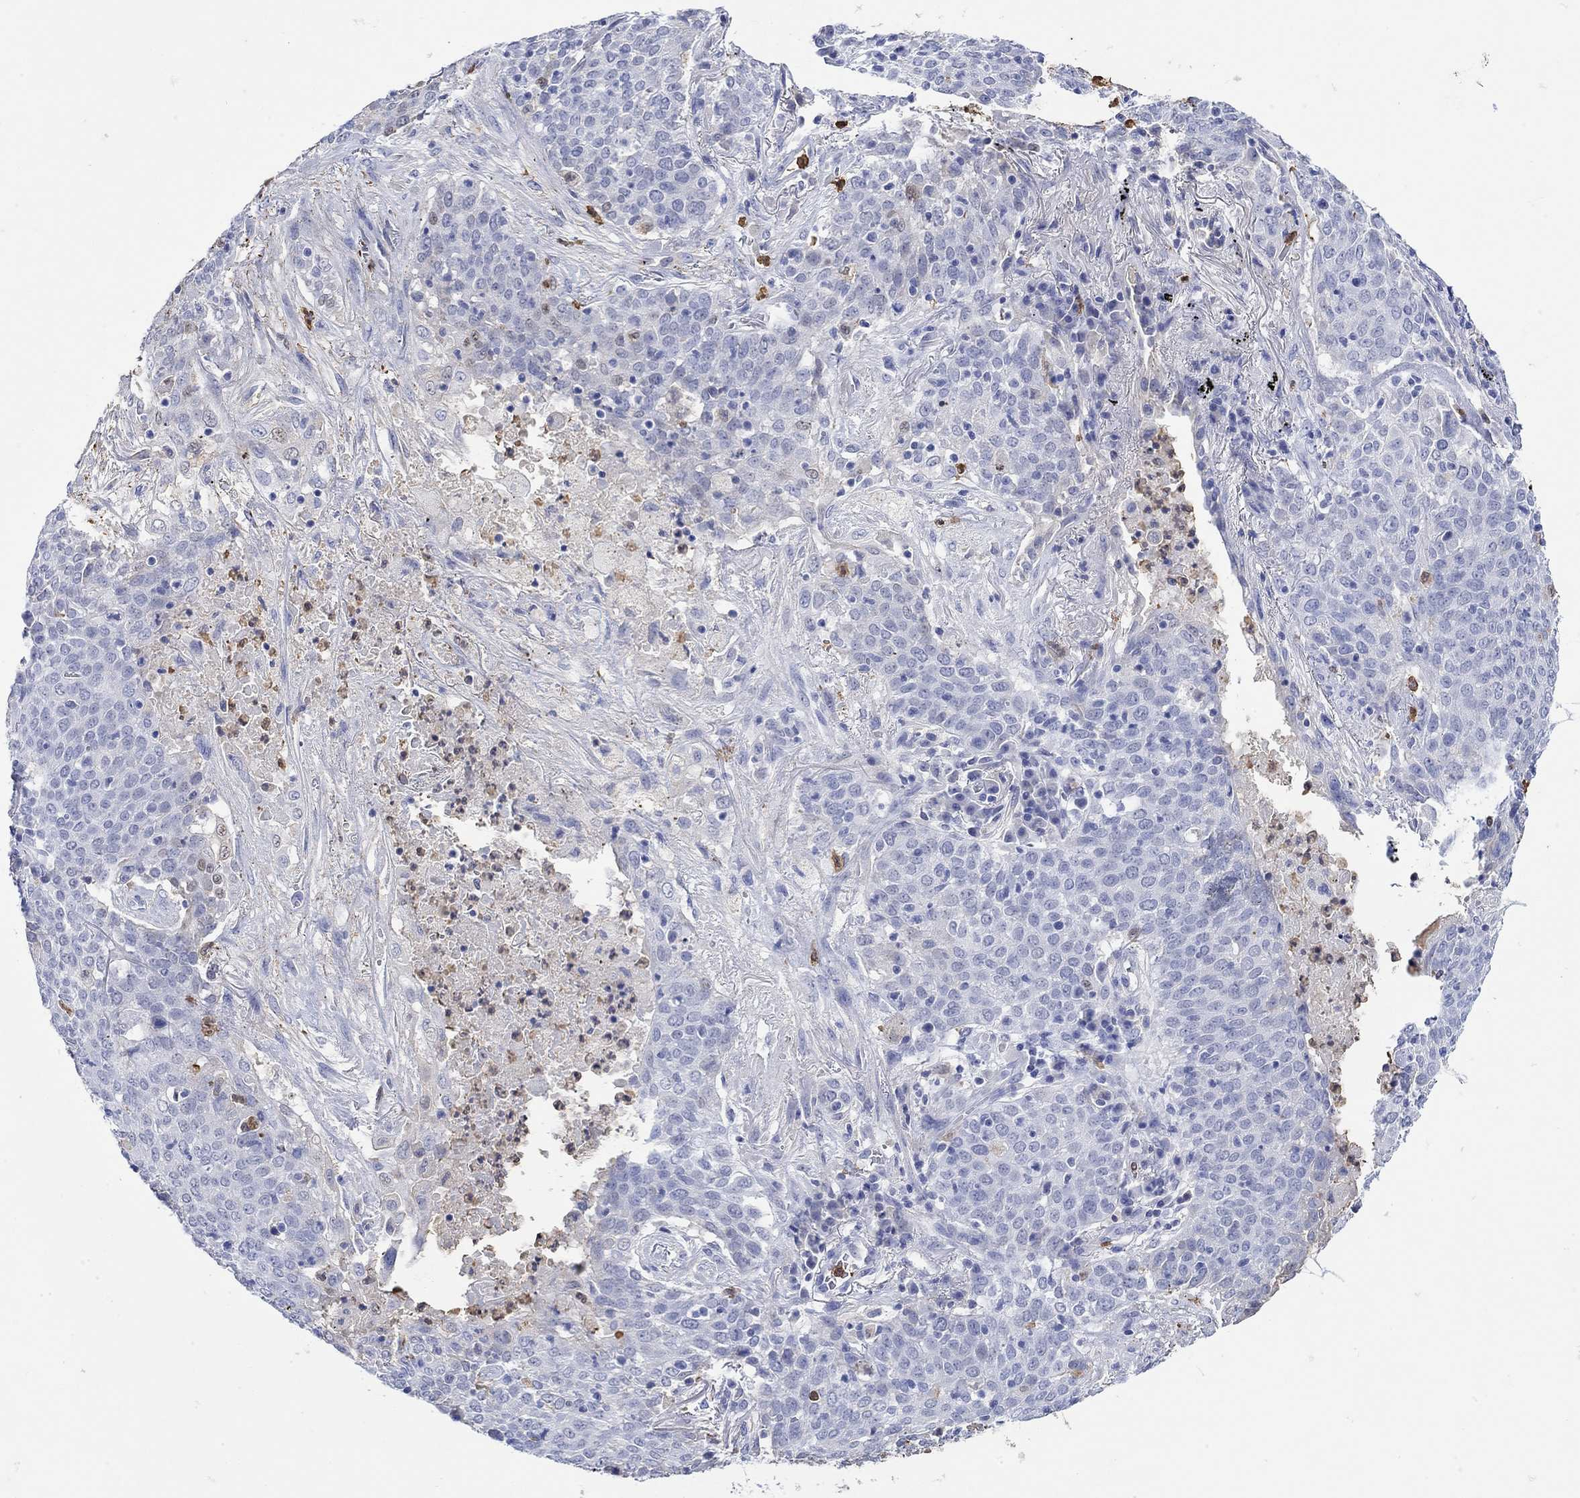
{"staining": {"intensity": "negative", "quantity": "none", "location": "none"}, "tissue": "lung cancer", "cell_type": "Tumor cells", "image_type": "cancer", "snomed": [{"axis": "morphology", "description": "Squamous cell carcinoma, NOS"}, {"axis": "topography", "description": "Lung"}], "caption": "High magnification brightfield microscopy of lung cancer stained with DAB (3,3'-diaminobenzidine) (brown) and counterstained with hematoxylin (blue): tumor cells show no significant expression.", "gene": "LINGO3", "patient": {"sex": "male", "age": 82}}